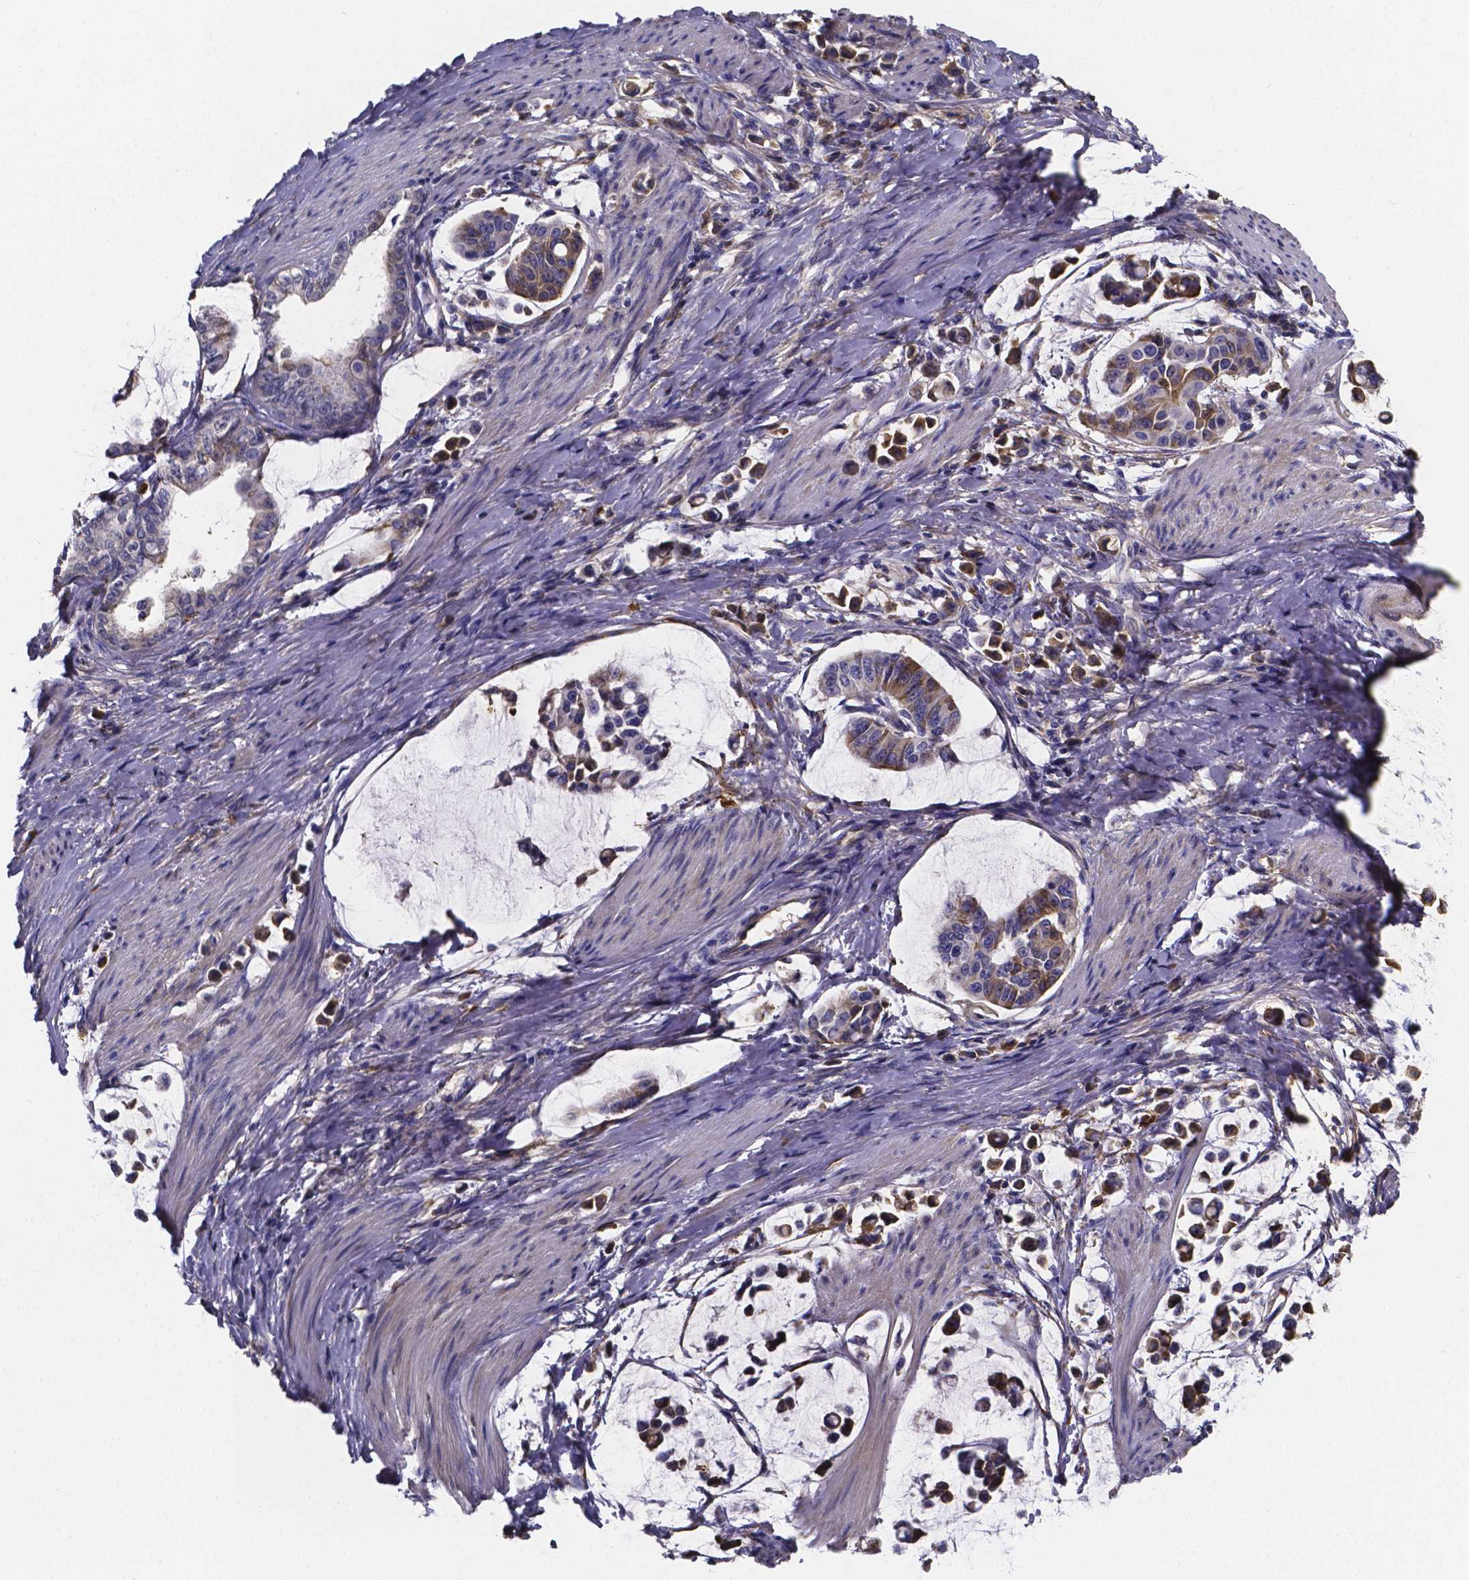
{"staining": {"intensity": "moderate", "quantity": "25%-75%", "location": "cytoplasmic/membranous"}, "tissue": "stomach cancer", "cell_type": "Tumor cells", "image_type": "cancer", "snomed": [{"axis": "morphology", "description": "Adenocarcinoma, NOS"}, {"axis": "topography", "description": "Stomach"}], "caption": "Immunohistochemical staining of human stomach adenocarcinoma shows moderate cytoplasmic/membranous protein staining in approximately 25%-75% of tumor cells. The staining was performed using DAB (3,3'-diaminobenzidine) to visualize the protein expression in brown, while the nuclei were stained in blue with hematoxylin (Magnification: 20x).", "gene": "SFRP4", "patient": {"sex": "male", "age": 82}}